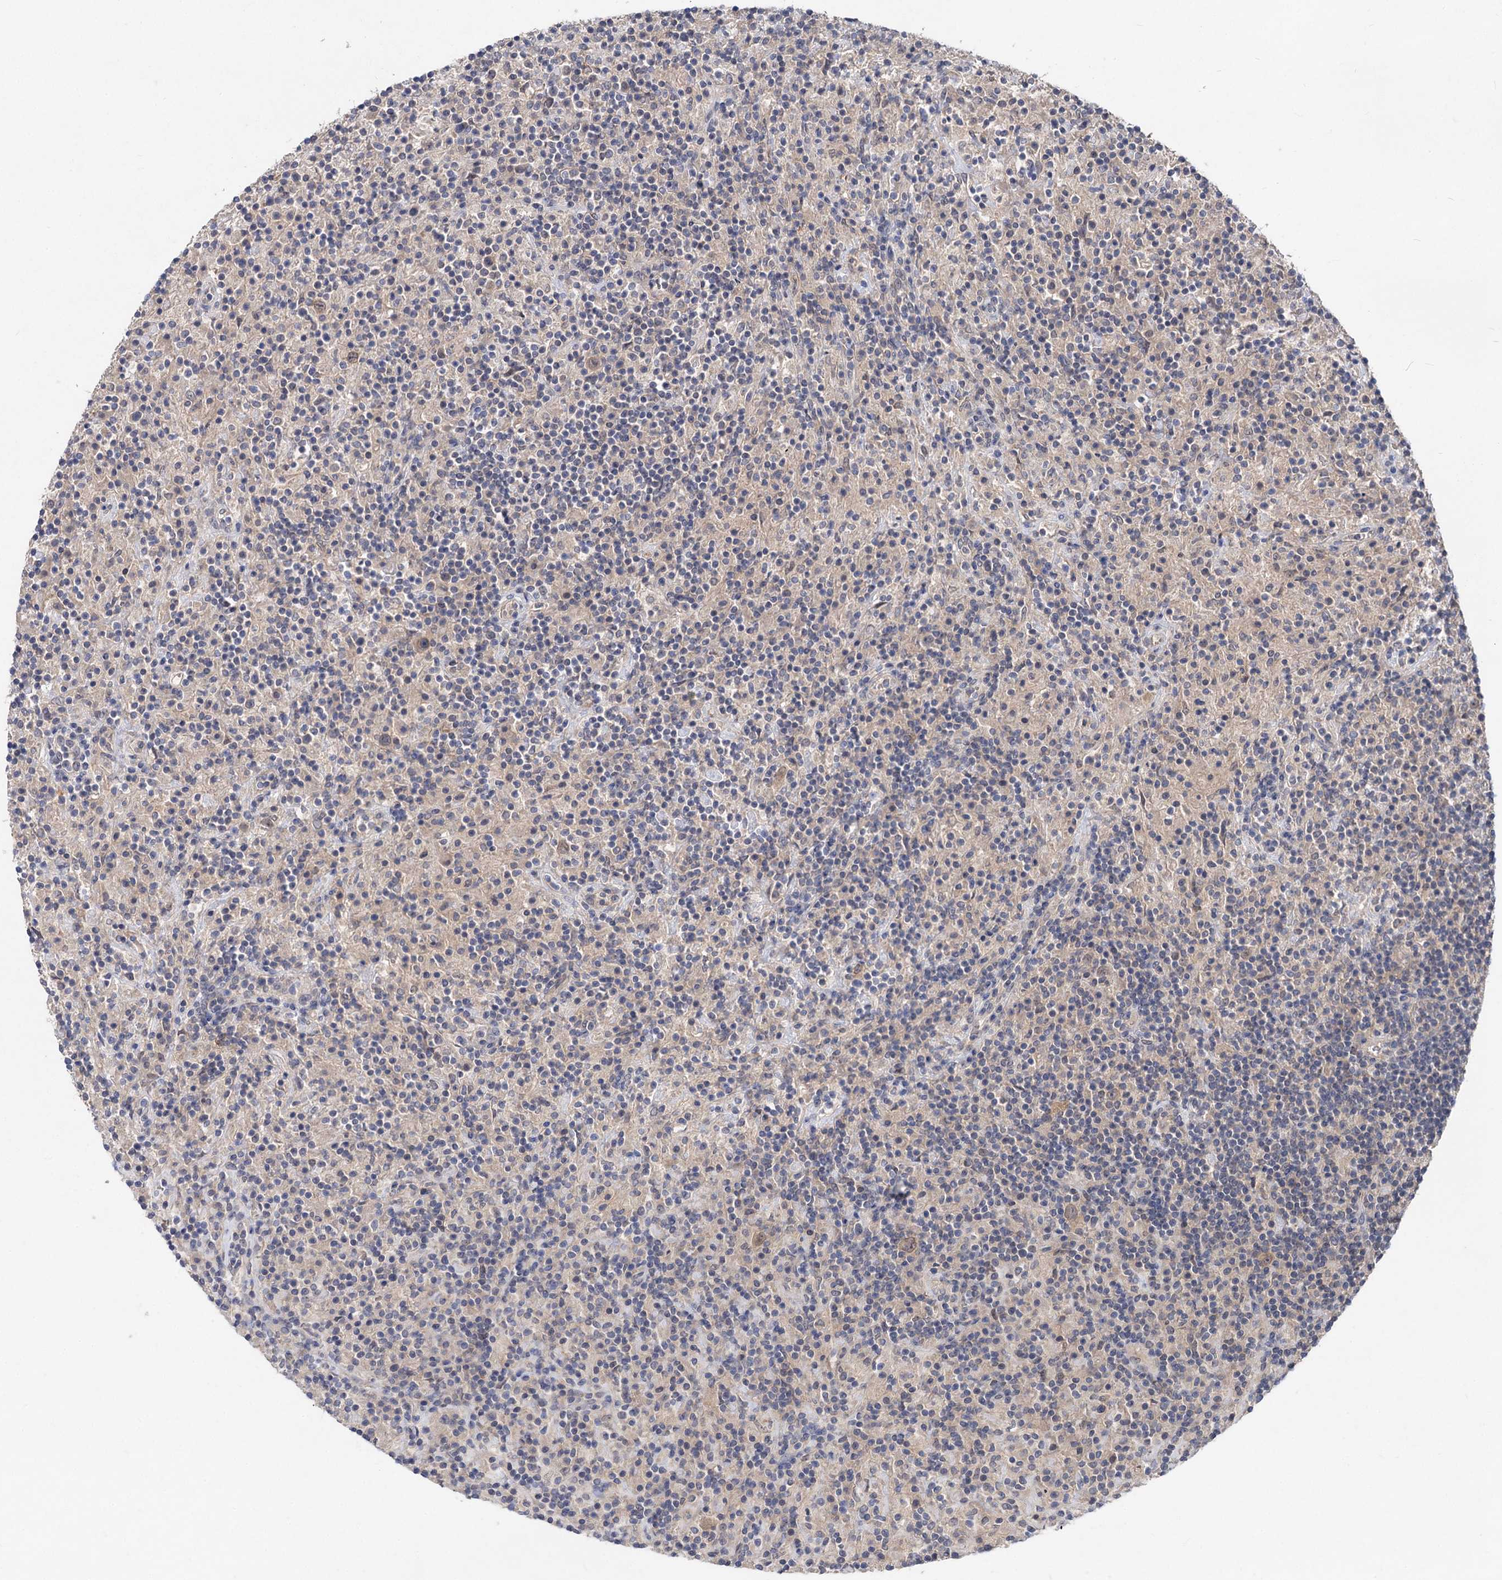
{"staining": {"intensity": "weak", "quantity": ">75%", "location": "cytoplasmic/membranous,nuclear"}, "tissue": "lymphoma", "cell_type": "Tumor cells", "image_type": "cancer", "snomed": [{"axis": "morphology", "description": "Hodgkin's disease, NOS"}, {"axis": "topography", "description": "Lymph node"}], "caption": "Immunohistochemical staining of Hodgkin's disease reveals low levels of weak cytoplasmic/membranous and nuclear positivity in about >75% of tumor cells.", "gene": "NUDCD2", "patient": {"sex": "male", "age": 70}}